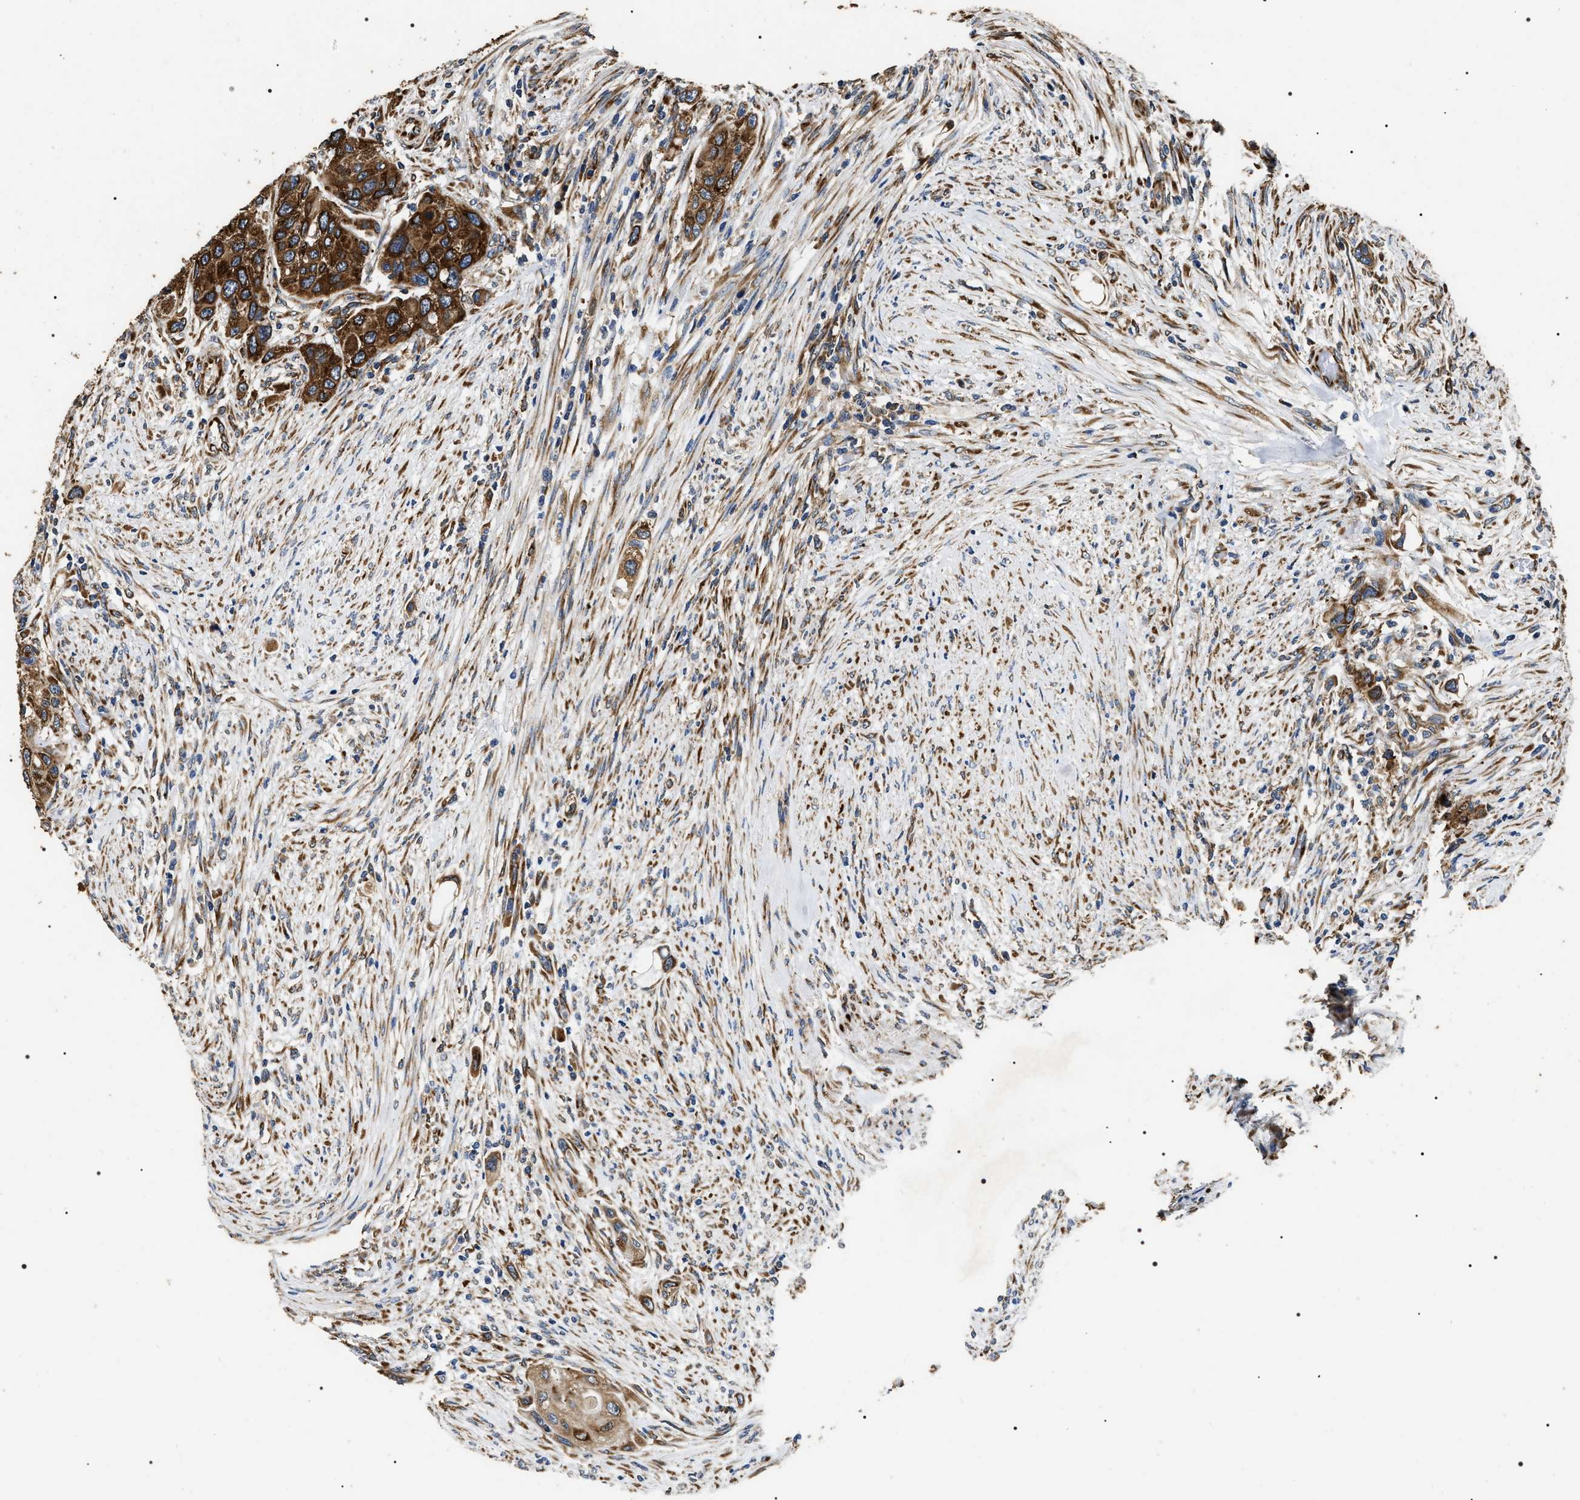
{"staining": {"intensity": "strong", "quantity": ">75%", "location": "cytoplasmic/membranous"}, "tissue": "urothelial cancer", "cell_type": "Tumor cells", "image_type": "cancer", "snomed": [{"axis": "morphology", "description": "Urothelial carcinoma, High grade"}, {"axis": "topography", "description": "Urinary bladder"}], "caption": "Protein expression analysis of human urothelial carcinoma (high-grade) reveals strong cytoplasmic/membranous staining in approximately >75% of tumor cells. The staining was performed using DAB, with brown indicating positive protein expression. Nuclei are stained blue with hematoxylin.", "gene": "KTN1", "patient": {"sex": "female", "age": 56}}